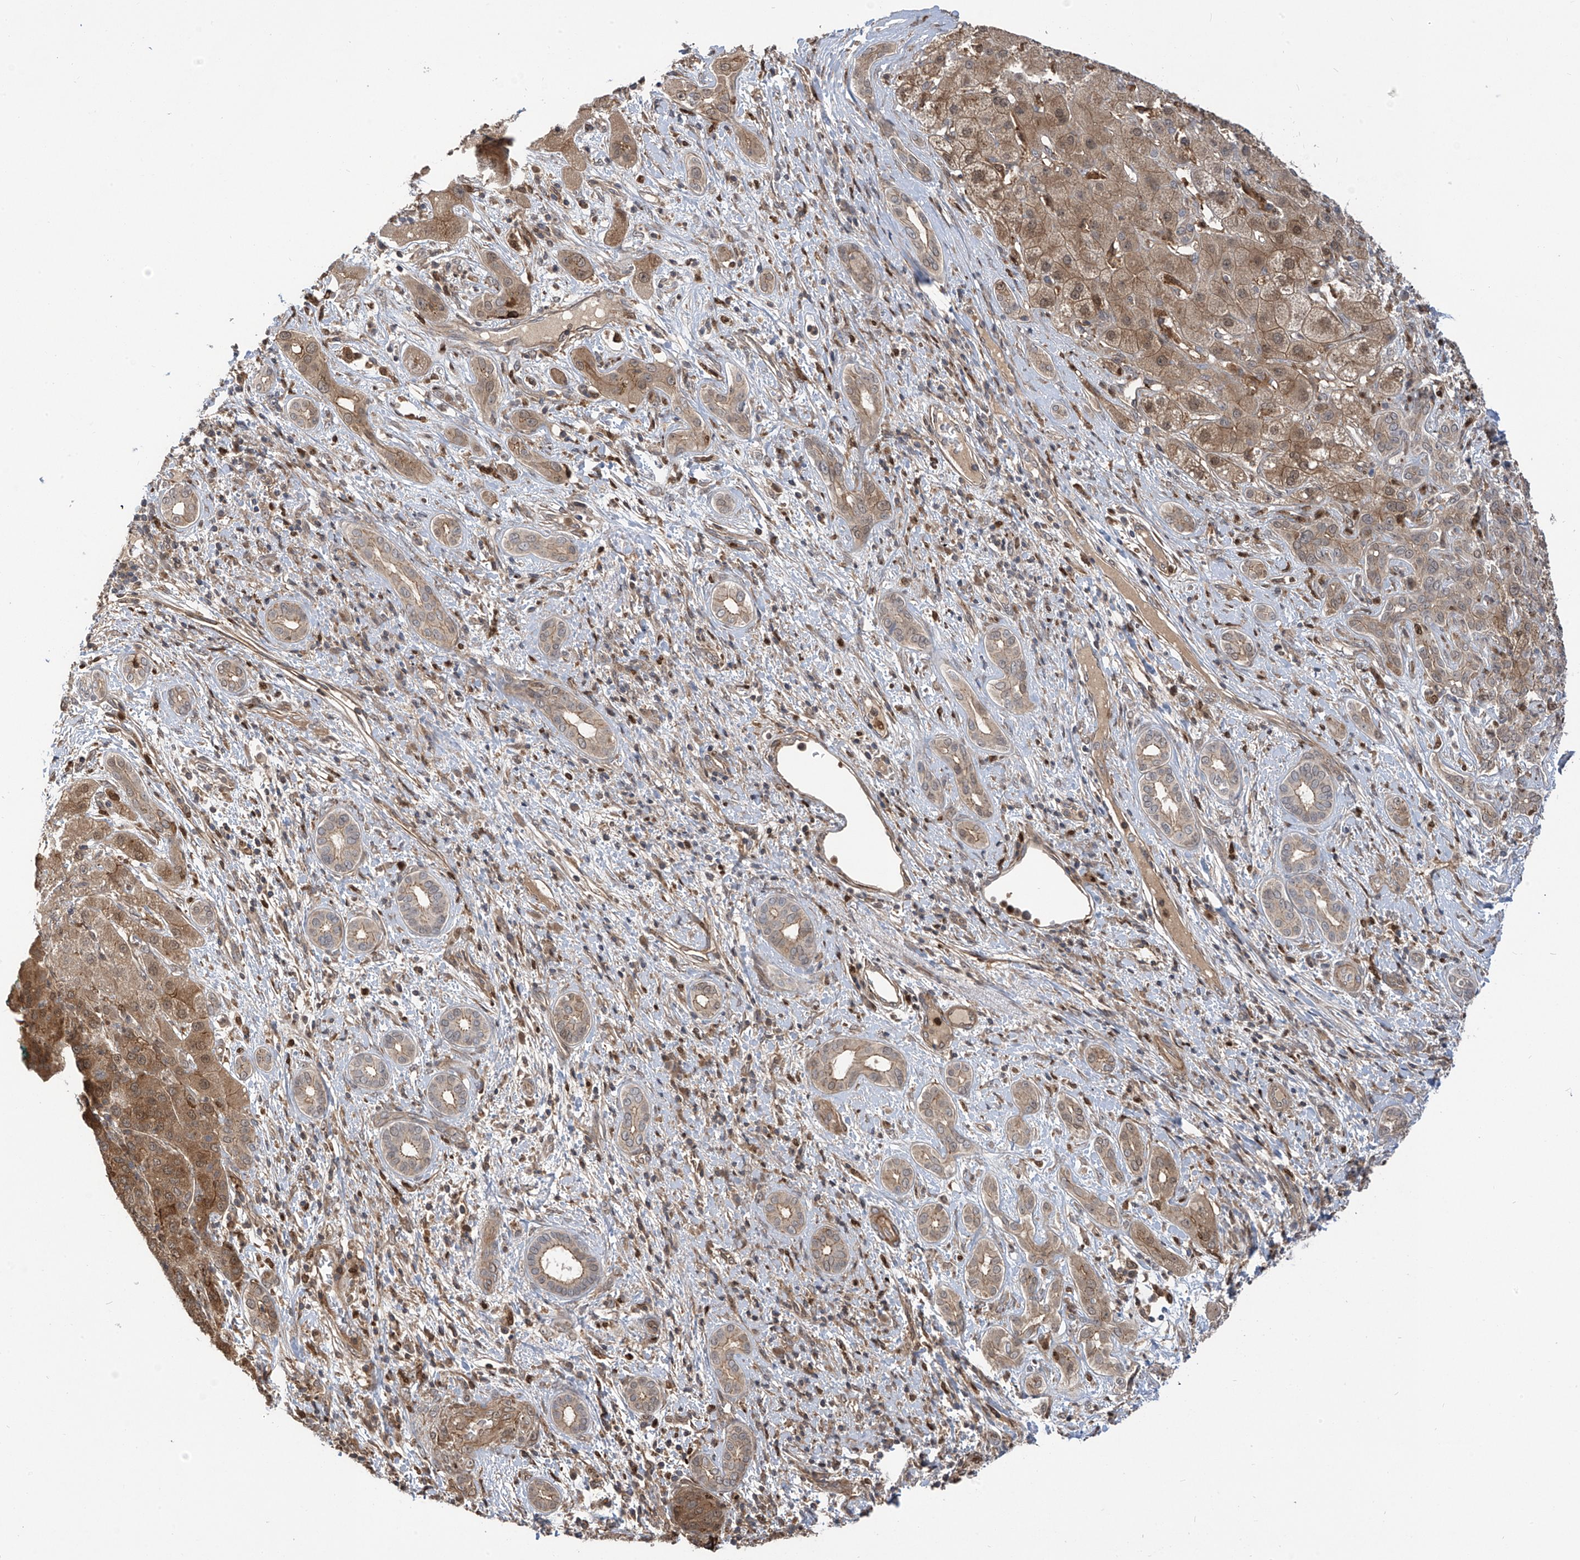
{"staining": {"intensity": "moderate", "quantity": ">75%", "location": "cytoplasmic/membranous,nuclear"}, "tissue": "liver cancer", "cell_type": "Tumor cells", "image_type": "cancer", "snomed": [{"axis": "morphology", "description": "Carcinoma, Hepatocellular, NOS"}, {"axis": "topography", "description": "Liver"}], "caption": "Protein analysis of liver hepatocellular carcinoma tissue demonstrates moderate cytoplasmic/membranous and nuclear expression in approximately >75% of tumor cells.", "gene": "ATAD2B", "patient": {"sex": "male", "age": 65}}